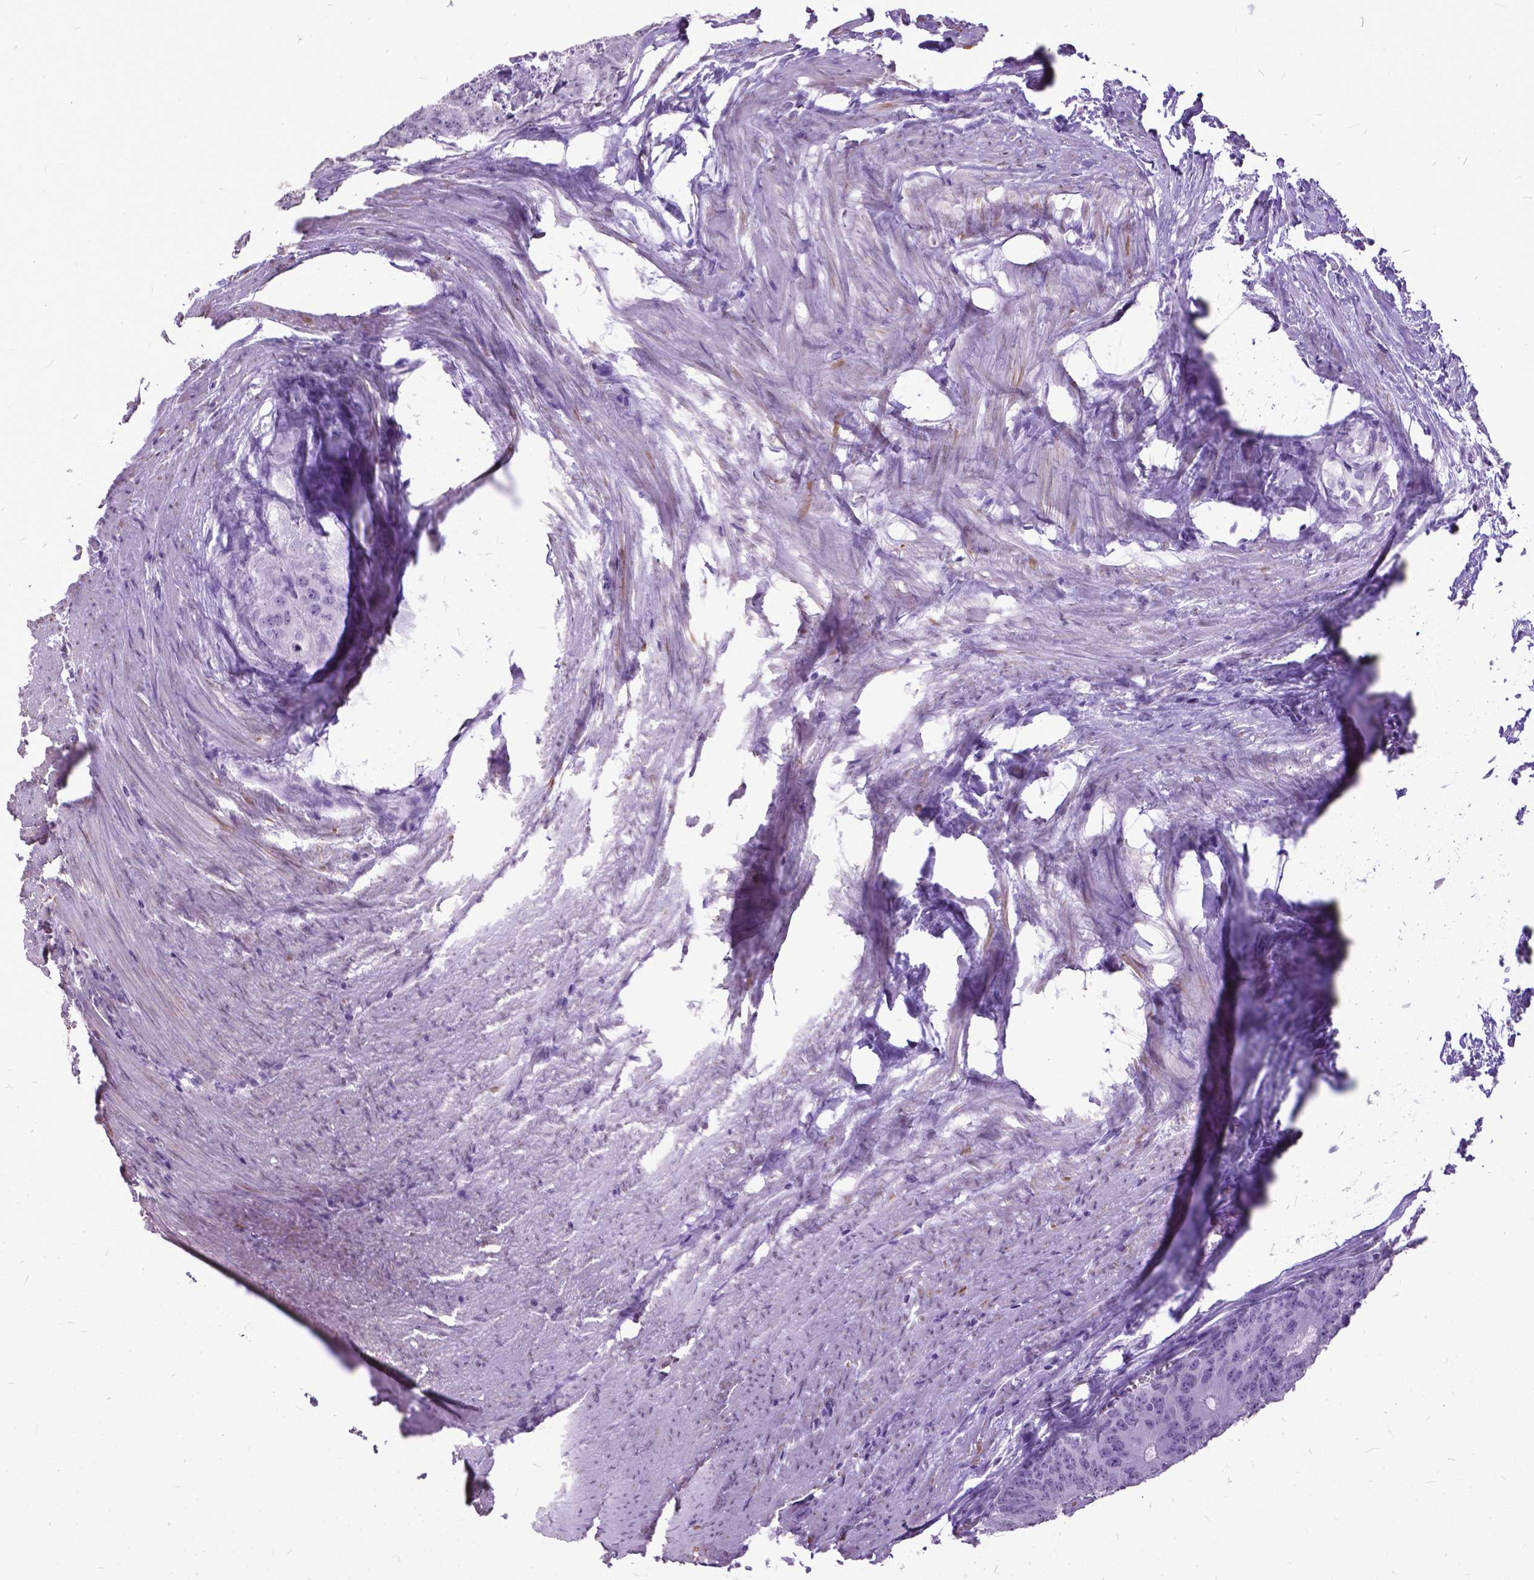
{"staining": {"intensity": "negative", "quantity": "none", "location": "none"}, "tissue": "colorectal cancer", "cell_type": "Tumor cells", "image_type": "cancer", "snomed": [{"axis": "morphology", "description": "Adenocarcinoma, NOS"}, {"axis": "topography", "description": "Colon"}], "caption": "IHC micrograph of human colorectal cancer (adenocarcinoma) stained for a protein (brown), which displays no expression in tumor cells.", "gene": "MARCHF10", "patient": {"sex": "male", "age": 67}}